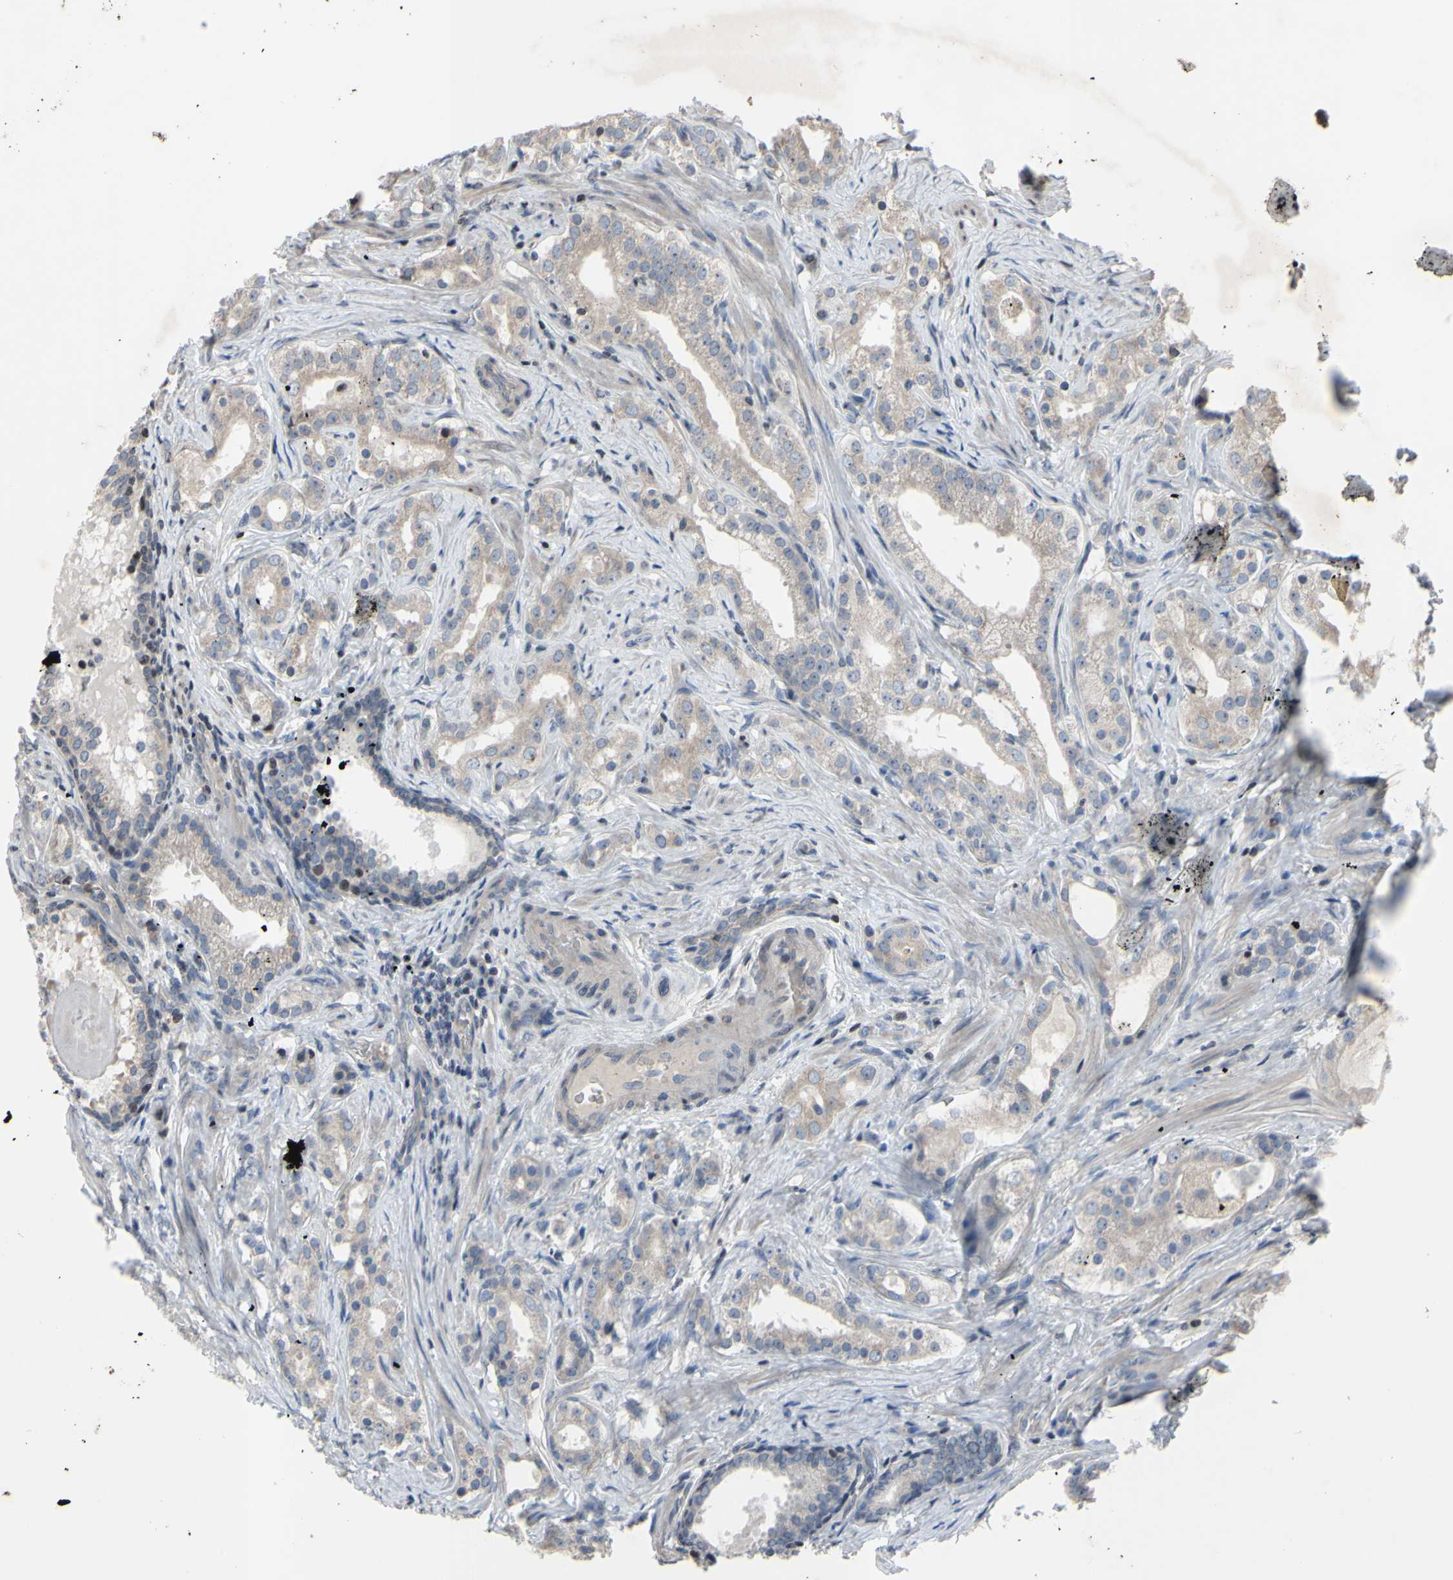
{"staining": {"intensity": "weak", "quantity": "25%-75%", "location": "cytoplasmic/membranous"}, "tissue": "prostate cancer", "cell_type": "Tumor cells", "image_type": "cancer", "snomed": [{"axis": "morphology", "description": "Adenocarcinoma, Low grade"}, {"axis": "topography", "description": "Prostate"}], "caption": "Immunohistochemistry image of human prostate adenocarcinoma (low-grade) stained for a protein (brown), which demonstrates low levels of weak cytoplasmic/membranous positivity in approximately 25%-75% of tumor cells.", "gene": "ARG1", "patient": {"sex": "male", "age": 59}}